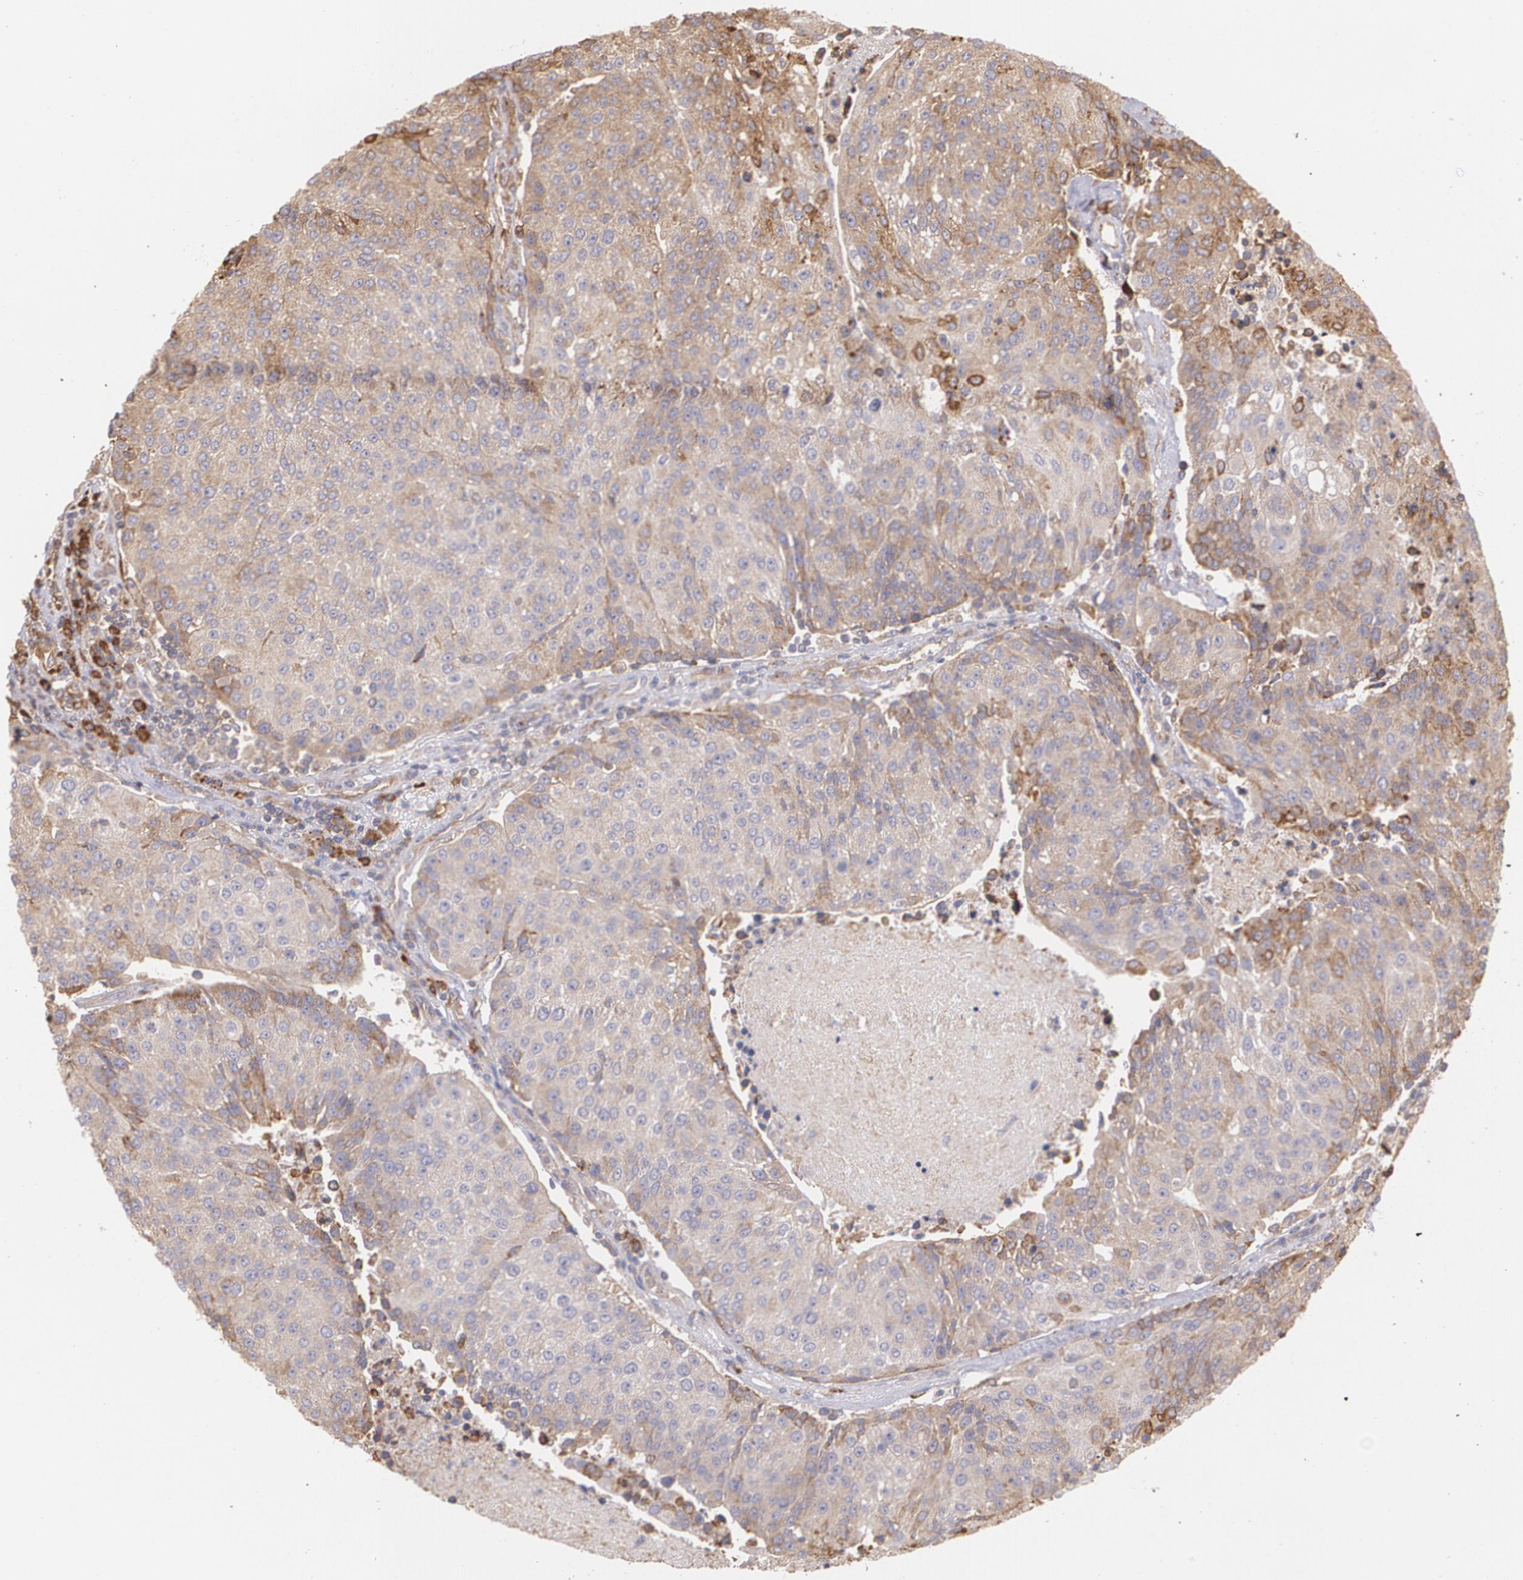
{"staining": {"intensity": "moderate", "quantity": ">75%", "location": "cytoplasmic/membranous"}, "tissue": "urothelial cancer", "cell_type": "Tumor cells", "image_type": "cancer", "snomed": [{"axis": "morphology", "description": "Urothelial carcinoma, High grade"}, {"axis": "topography", "description": "Urinary bladder"}], "caption": "This photomicrograph shows high-grade urothelial carcinoma stained with immunohistochemistry (IHC) to label a protein in brown. The cytoplasmic/membranous of tumor cells show moderate positivity for the protein. Nuclei are counter-stained blue.", "gene": "ECE1", "patient": {"sex": "female", "age": 85}}